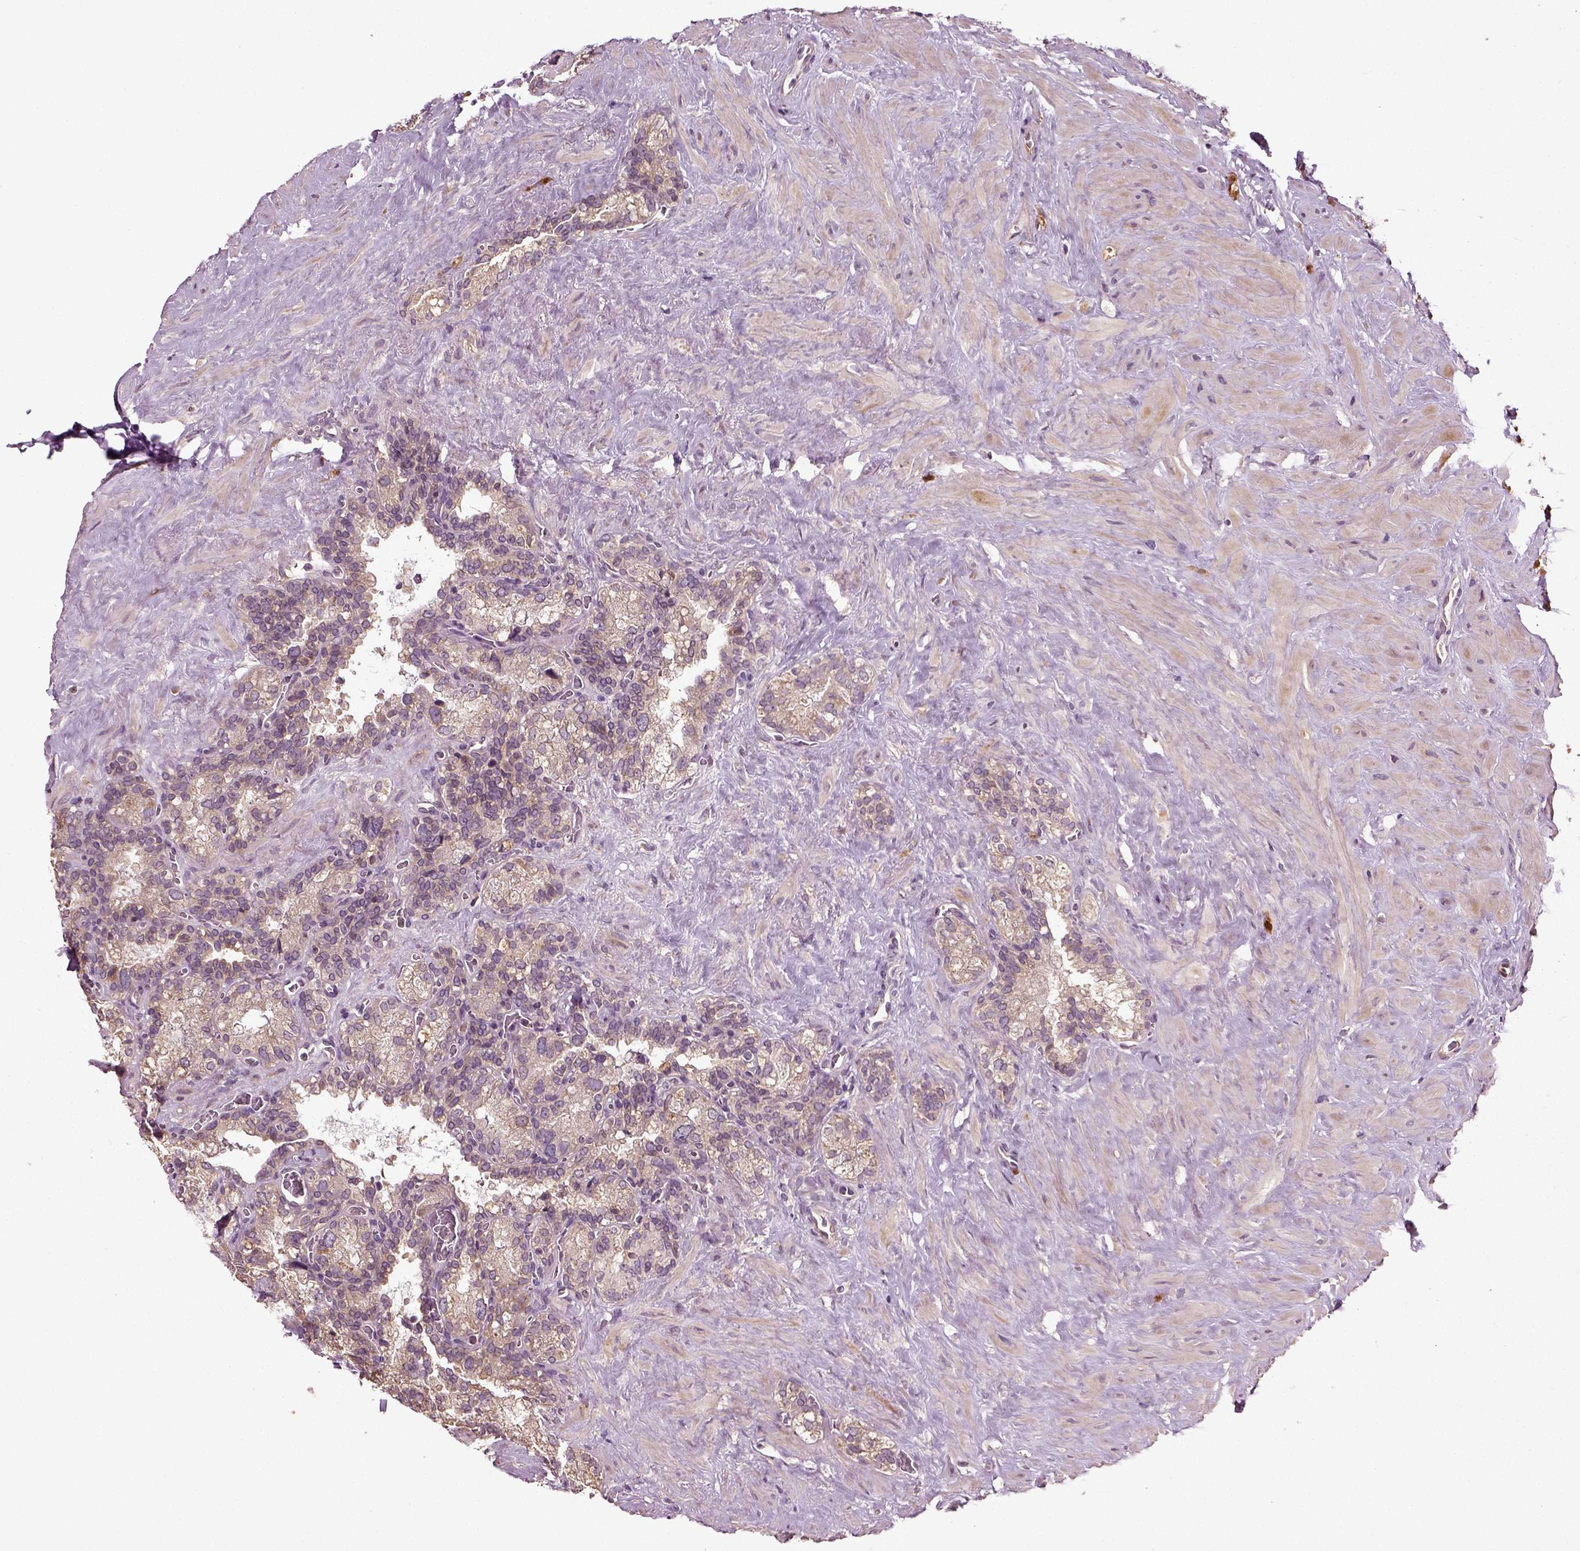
{"staining": {"intensity": "weak", "quantity": ">75%", "location": "cytoplasmic/membranous"}, "tissue": "seminal vesicle", "cell_type": "Glandular cells", "image_type": "normal", "snomed": [{"axis": "morphology", "description": "Normal tissue, NOS"}, {"axis": "topography", "description": "Seminal veicle"}], "caption": "Seminal vesicle stained with immunohistochemistry (IHC) displays weak cytoplasmic/membranous positivity in about >75% of glandular cells. Nuclei are stained in blue.", "gene": "ERV3", "patient": {"sex": "male", "age": 71}}